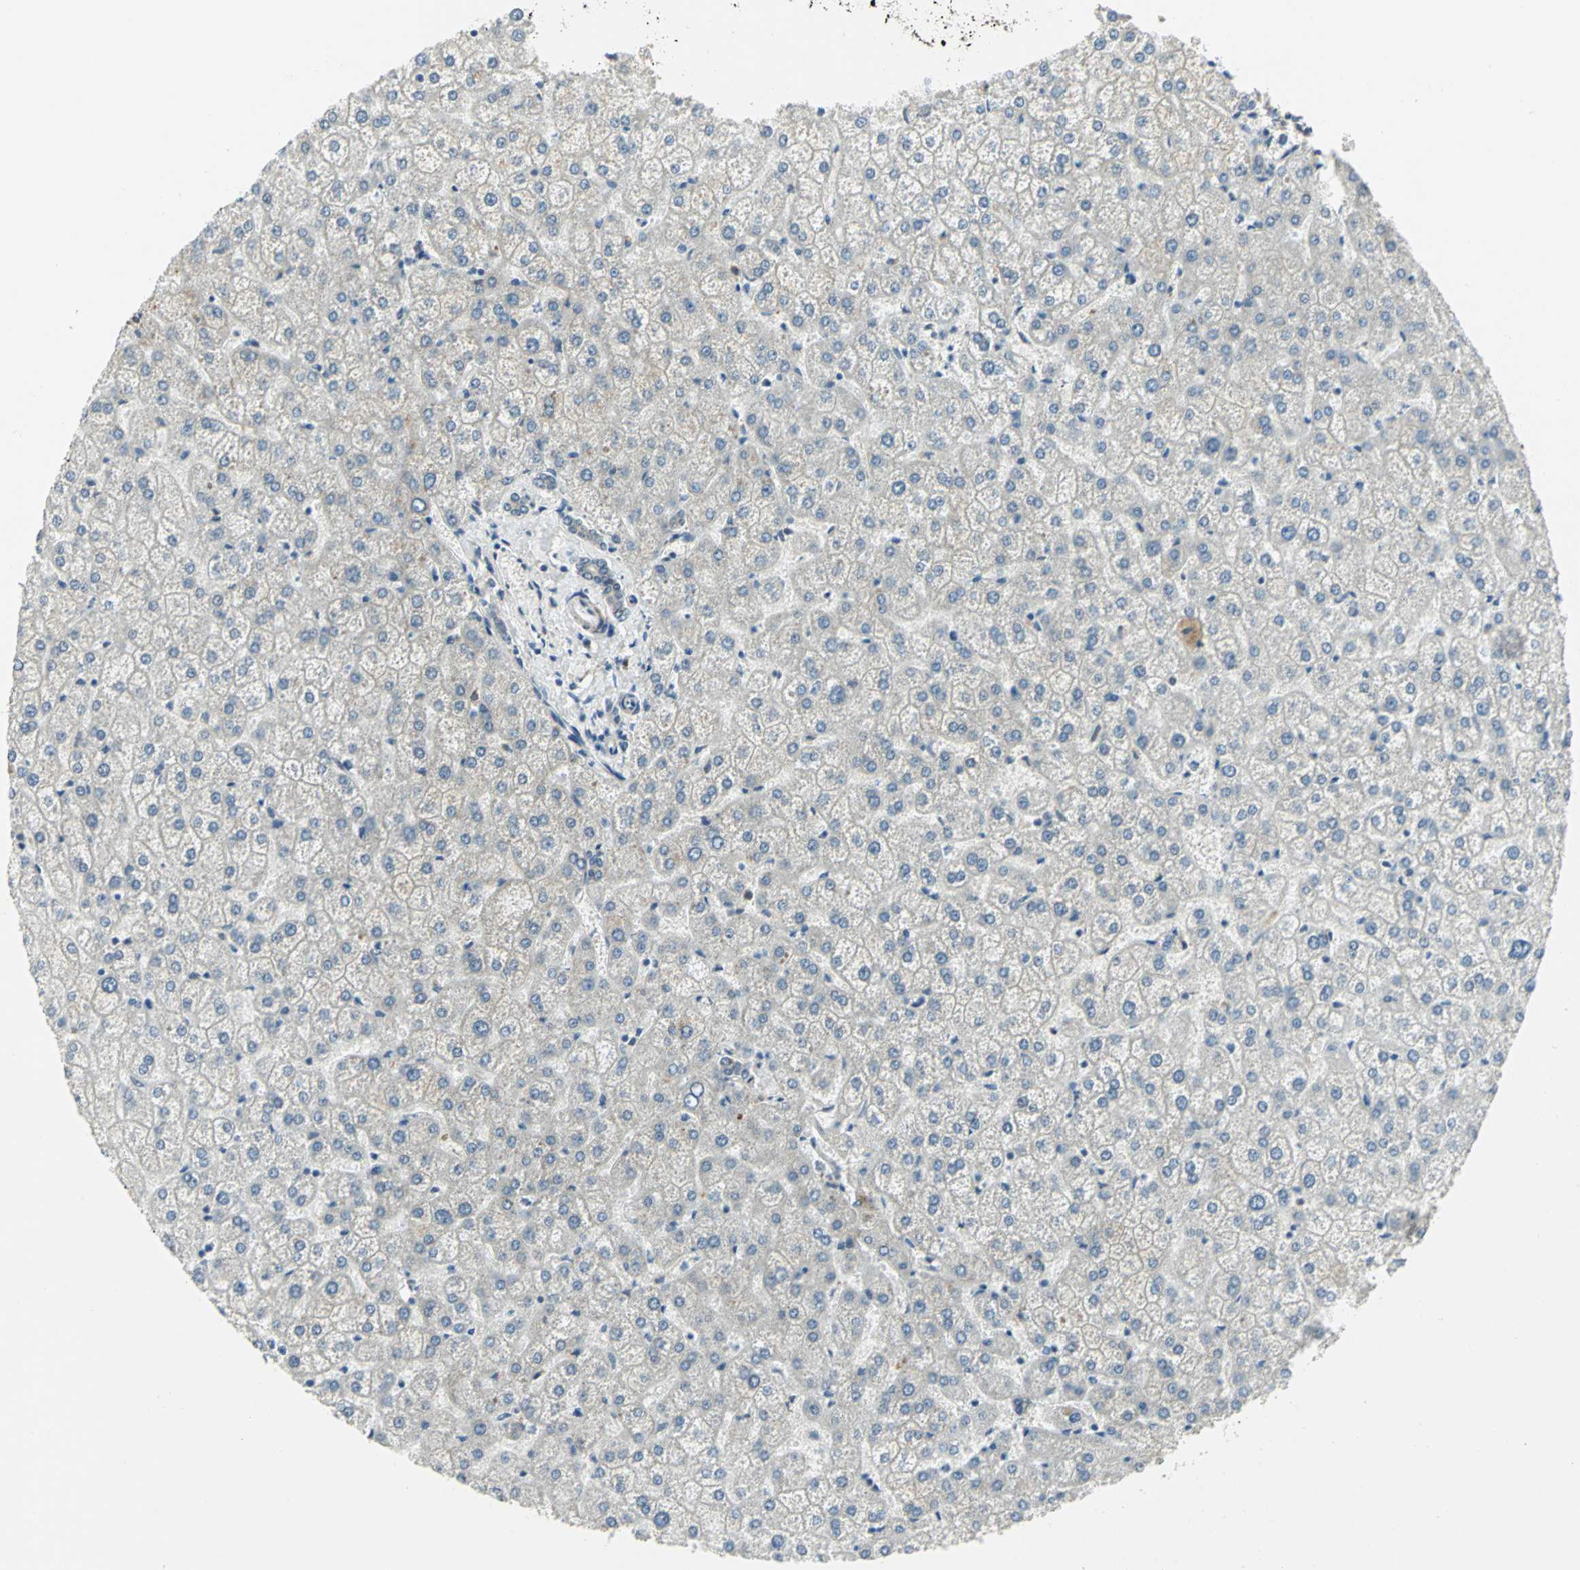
{"staining": {"intensity": "weak", "quantity": ">75%", "location": "cytoplasmic/membranous"}, "tissue": "liver", "cell_type": "Cholangiocytes", "image_type": "normal", "snomed": [{"axis": "morphology", "description": "Normal tissue, NOS"}, {"axis": "topography", "description": "Liver"}], "caption": "The photomicrograph exhibits staining of benign liver, revealing weak cytoplasmic/membranous protein staining (brown color) within cholangiocytes. Nuclei are stained in blue.", "gene": "PLAGL2", "patient": {"sex": "female", "age": 32}}